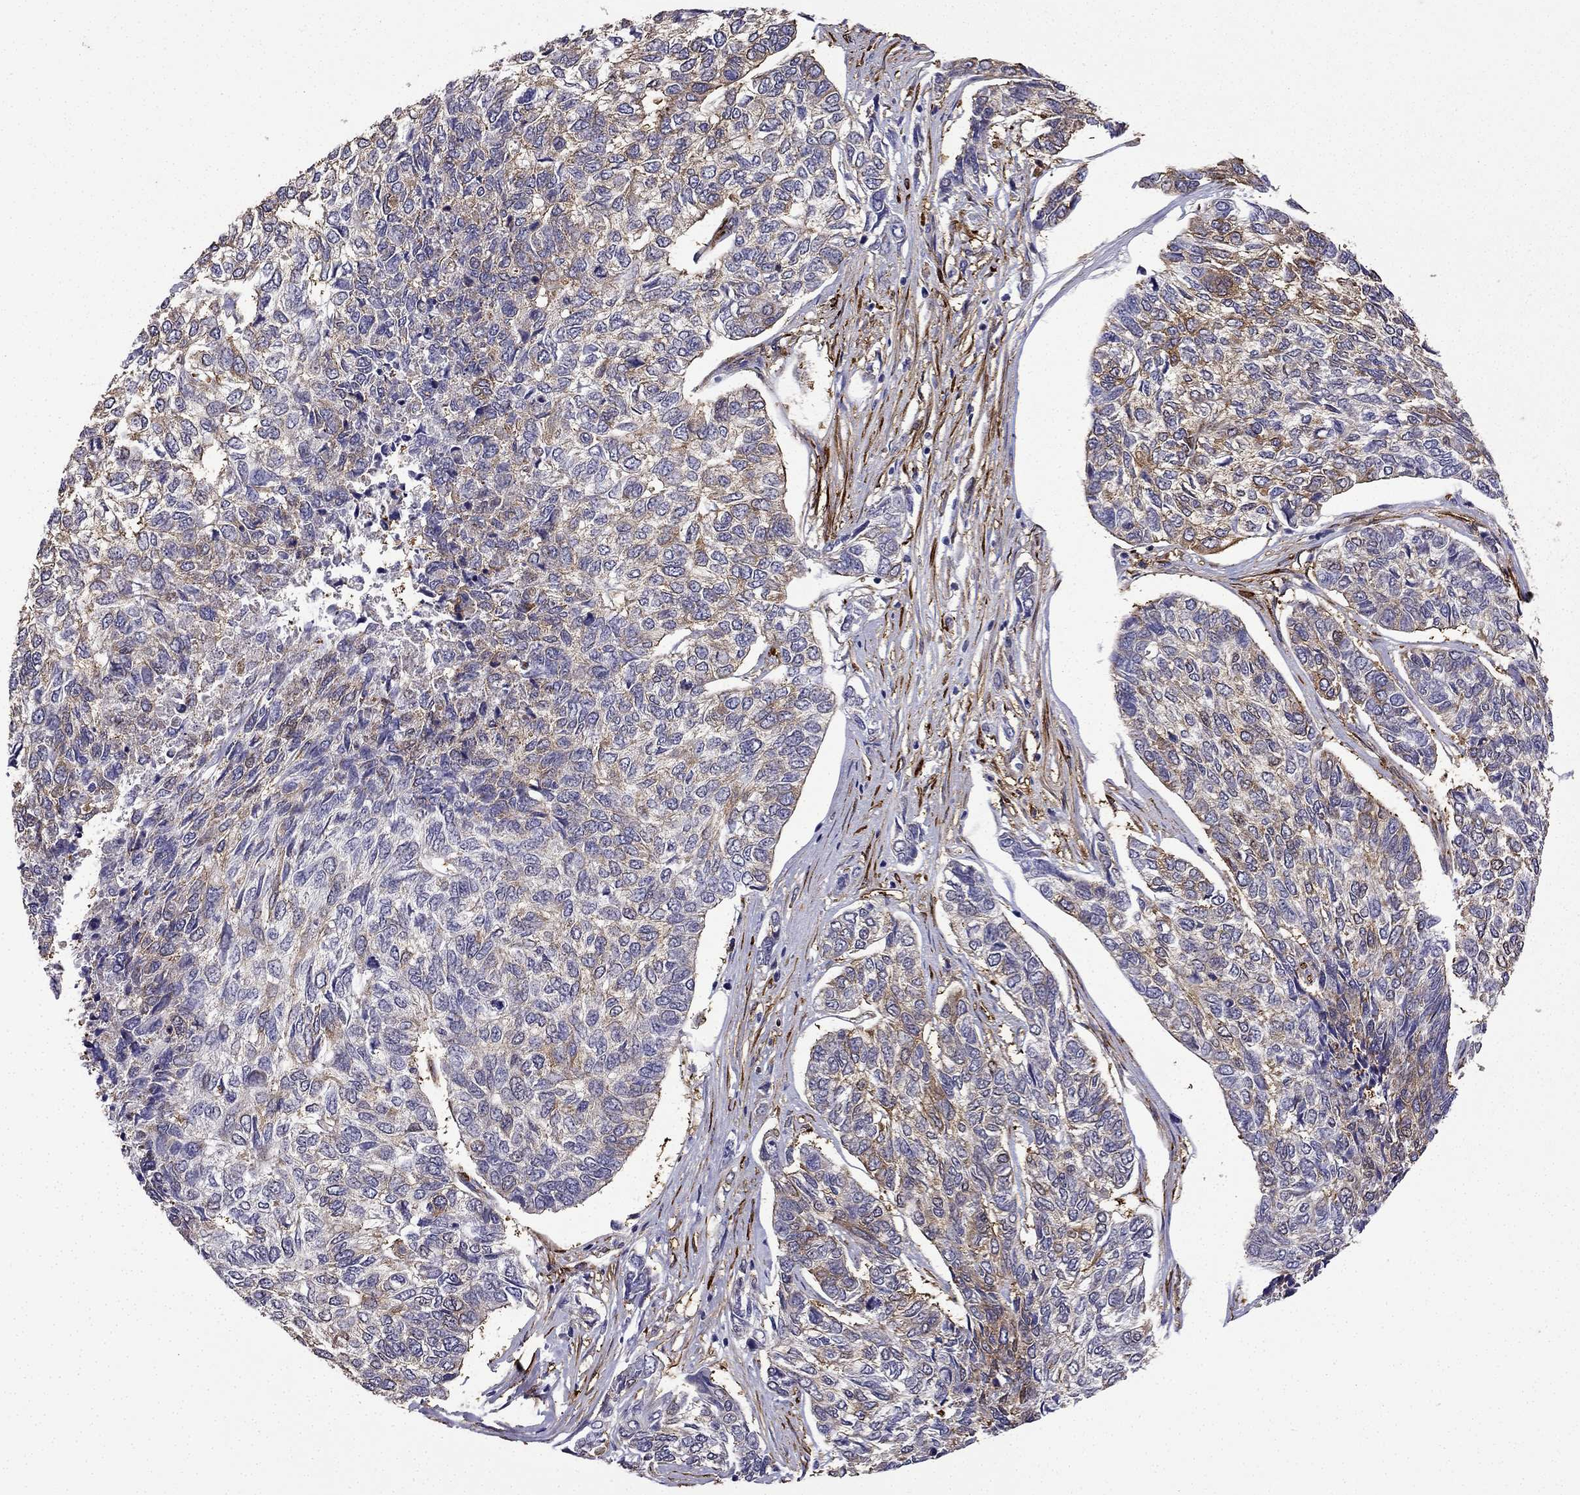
{"staining": {"intensity": "moderate", "quantity": "25%-75%", "location": "cytoplasmic/membranous"}, "tissue": "skin cancer", "cell_type": "Tumor cells", "image_type": "cancer", "snomed": [{"axis": "morphology", "description": "Basal cell carcinoma"}, {"axis": "topography", "description": "Skin"}], "caption": "Protein expression analysis of human skin cancer (basal cell carcinoma) reveals moderate cytoplasmic/membranous positivity in about 25%-75% of tumor cells.", "gene": "MAP4", "patient": {"sex": "female", "age": 65}}